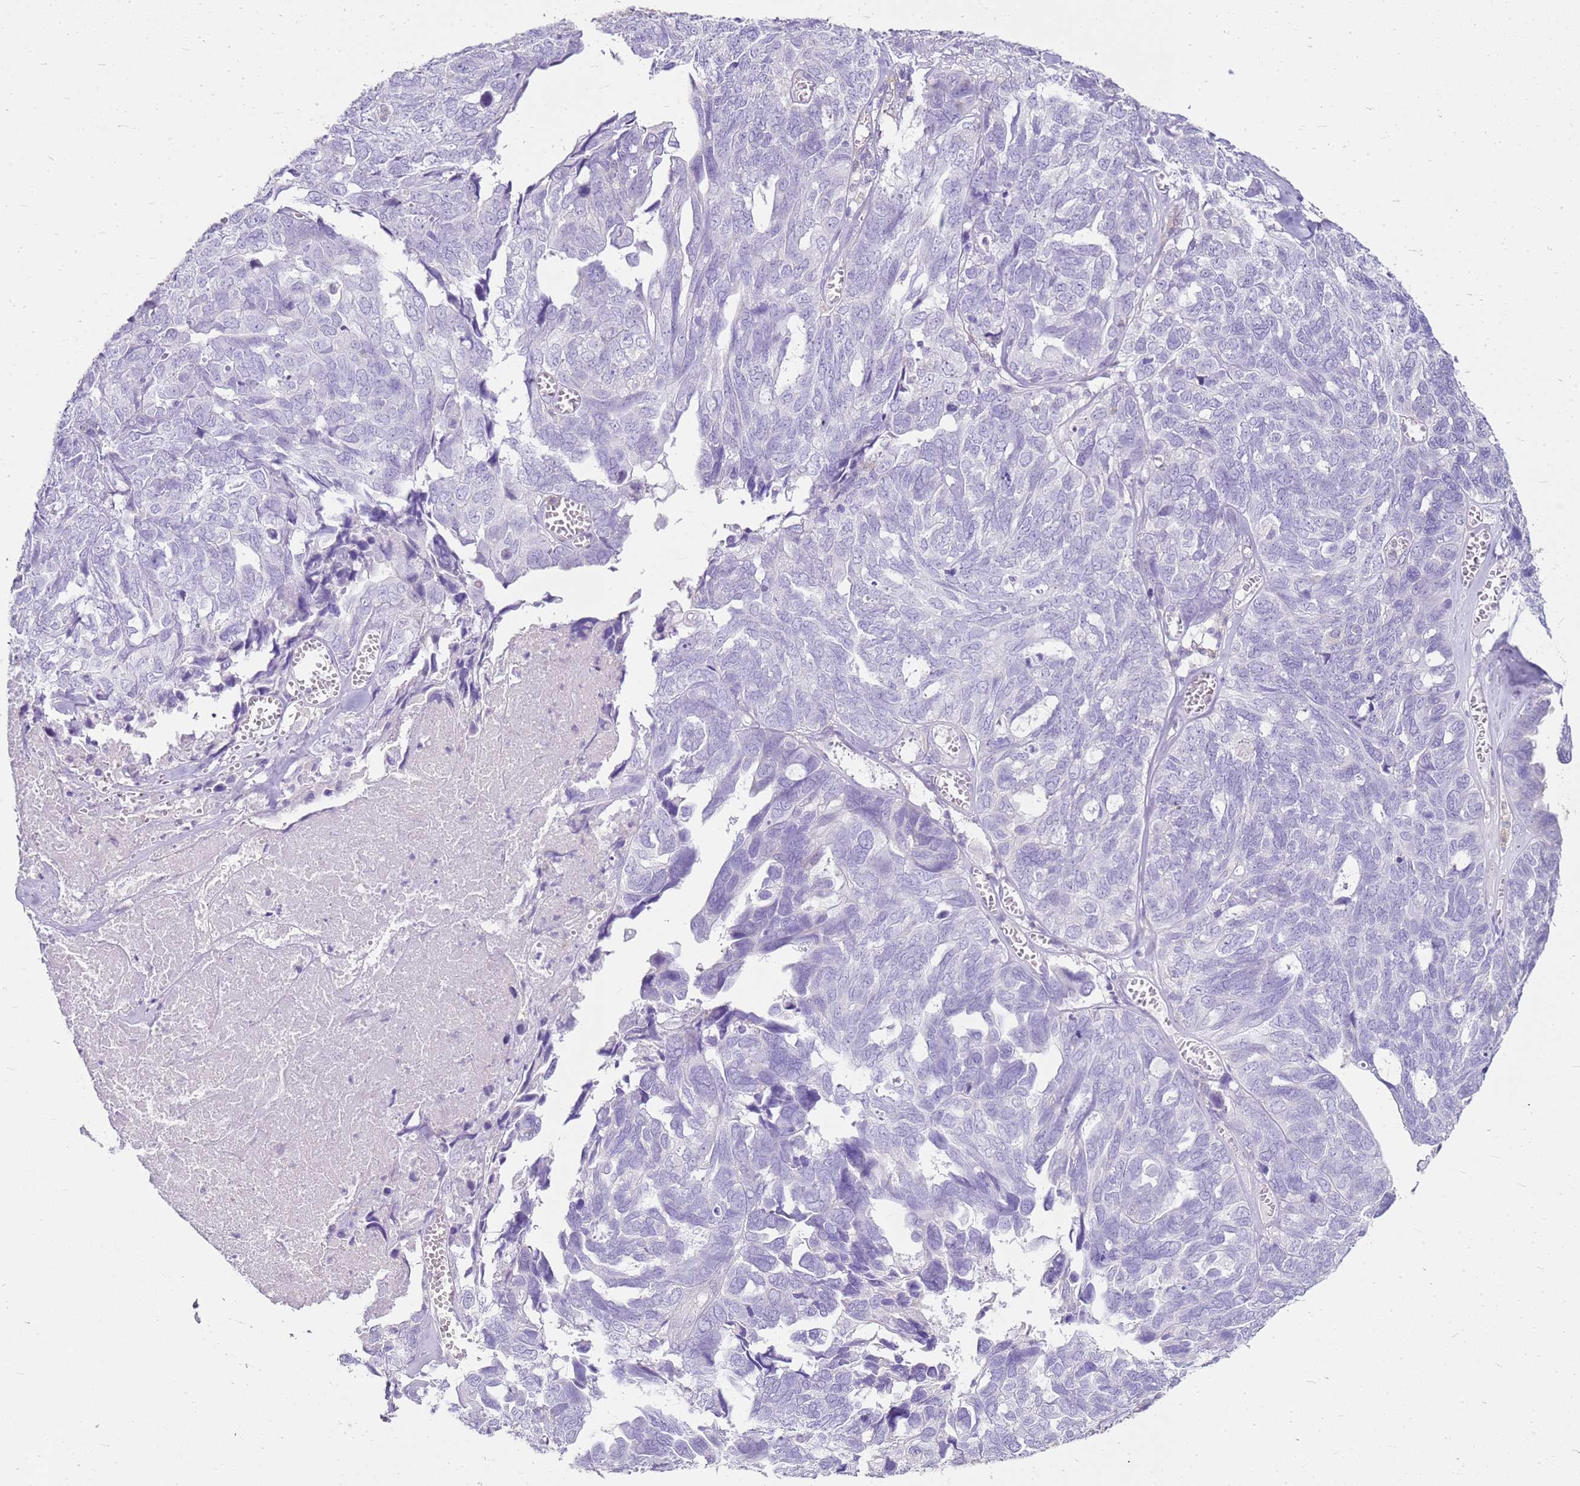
{"staining": {"intensity": "negative", "quantity": "none", "location": "none"}, "tissue": "ovarian cancer", "cell_type": "Tumor cells", "image_type": "cancer", "snomed": [{"axis": "morphology", "description": "Cystadenocarcinoma, serous, NOS"}, {"axis": "topography", "description": "Ovary"}], "caption": "This is a image of IHC staining of ovarian cancer, which shows no positivity in tumor cells.", "gene": "SULT1E1", "patient": {"sex": "female", "age": 79}}